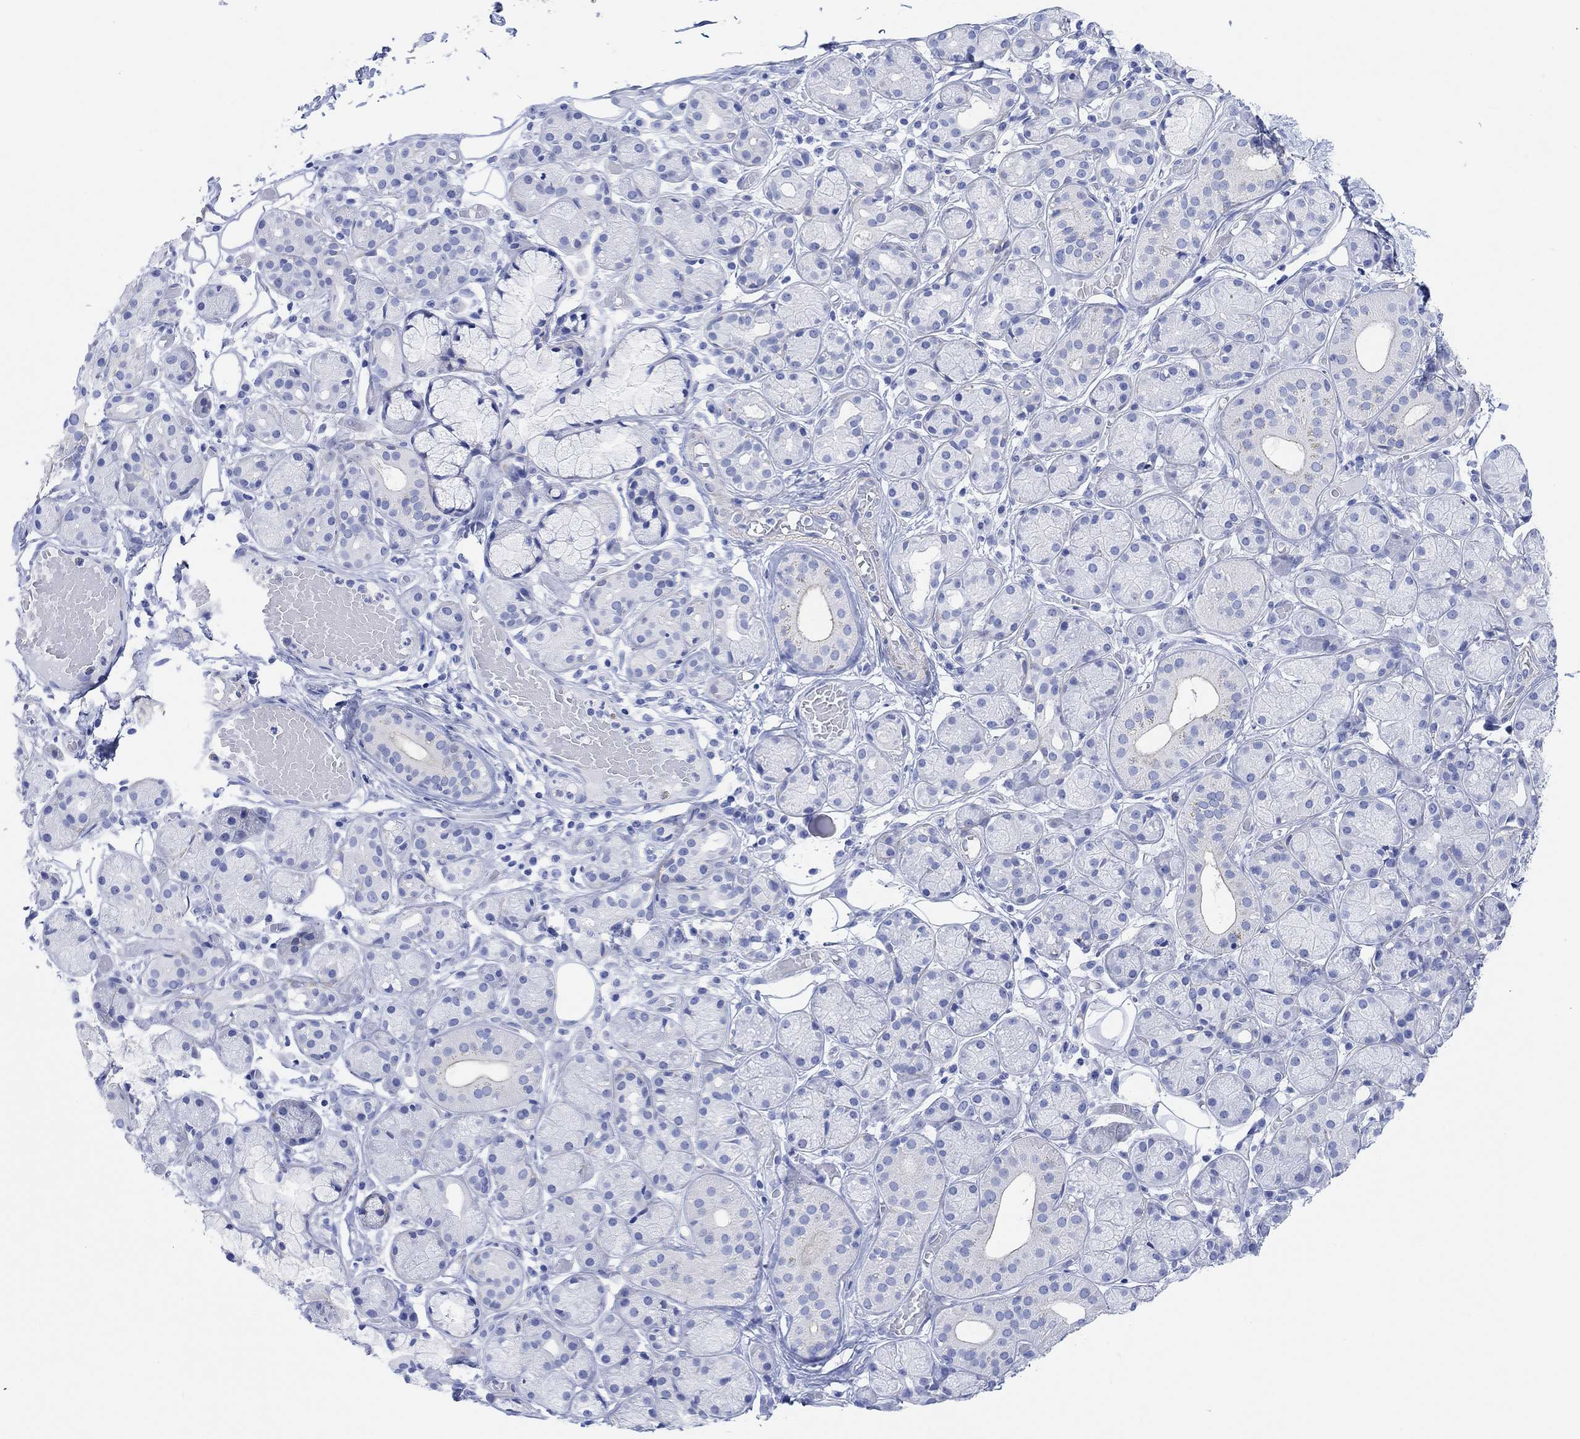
{"staining": {"intensity": "negative", "quantity": "none", "location": "none"}, "tissue": "salivary gland", "cell_type": "Glandular cells", "image_type": "normal", "snomed": [{"axis": "morphology", "description": "Normal tissue, NOS"}, {"axis": "topography", "description": "Salivary gland"}, {"axis": "topography", "description": "Peripheral nerve tissue"}], "caption": "IHC image of unremarkable salivary gland: human salivary gland stained with DAB (3,3'-diaminobenzidine) demonstrates no significant protein expression in glandular cells.", "gene": "ANKRD33", "patient": {"sex": "male", "age": 71}}